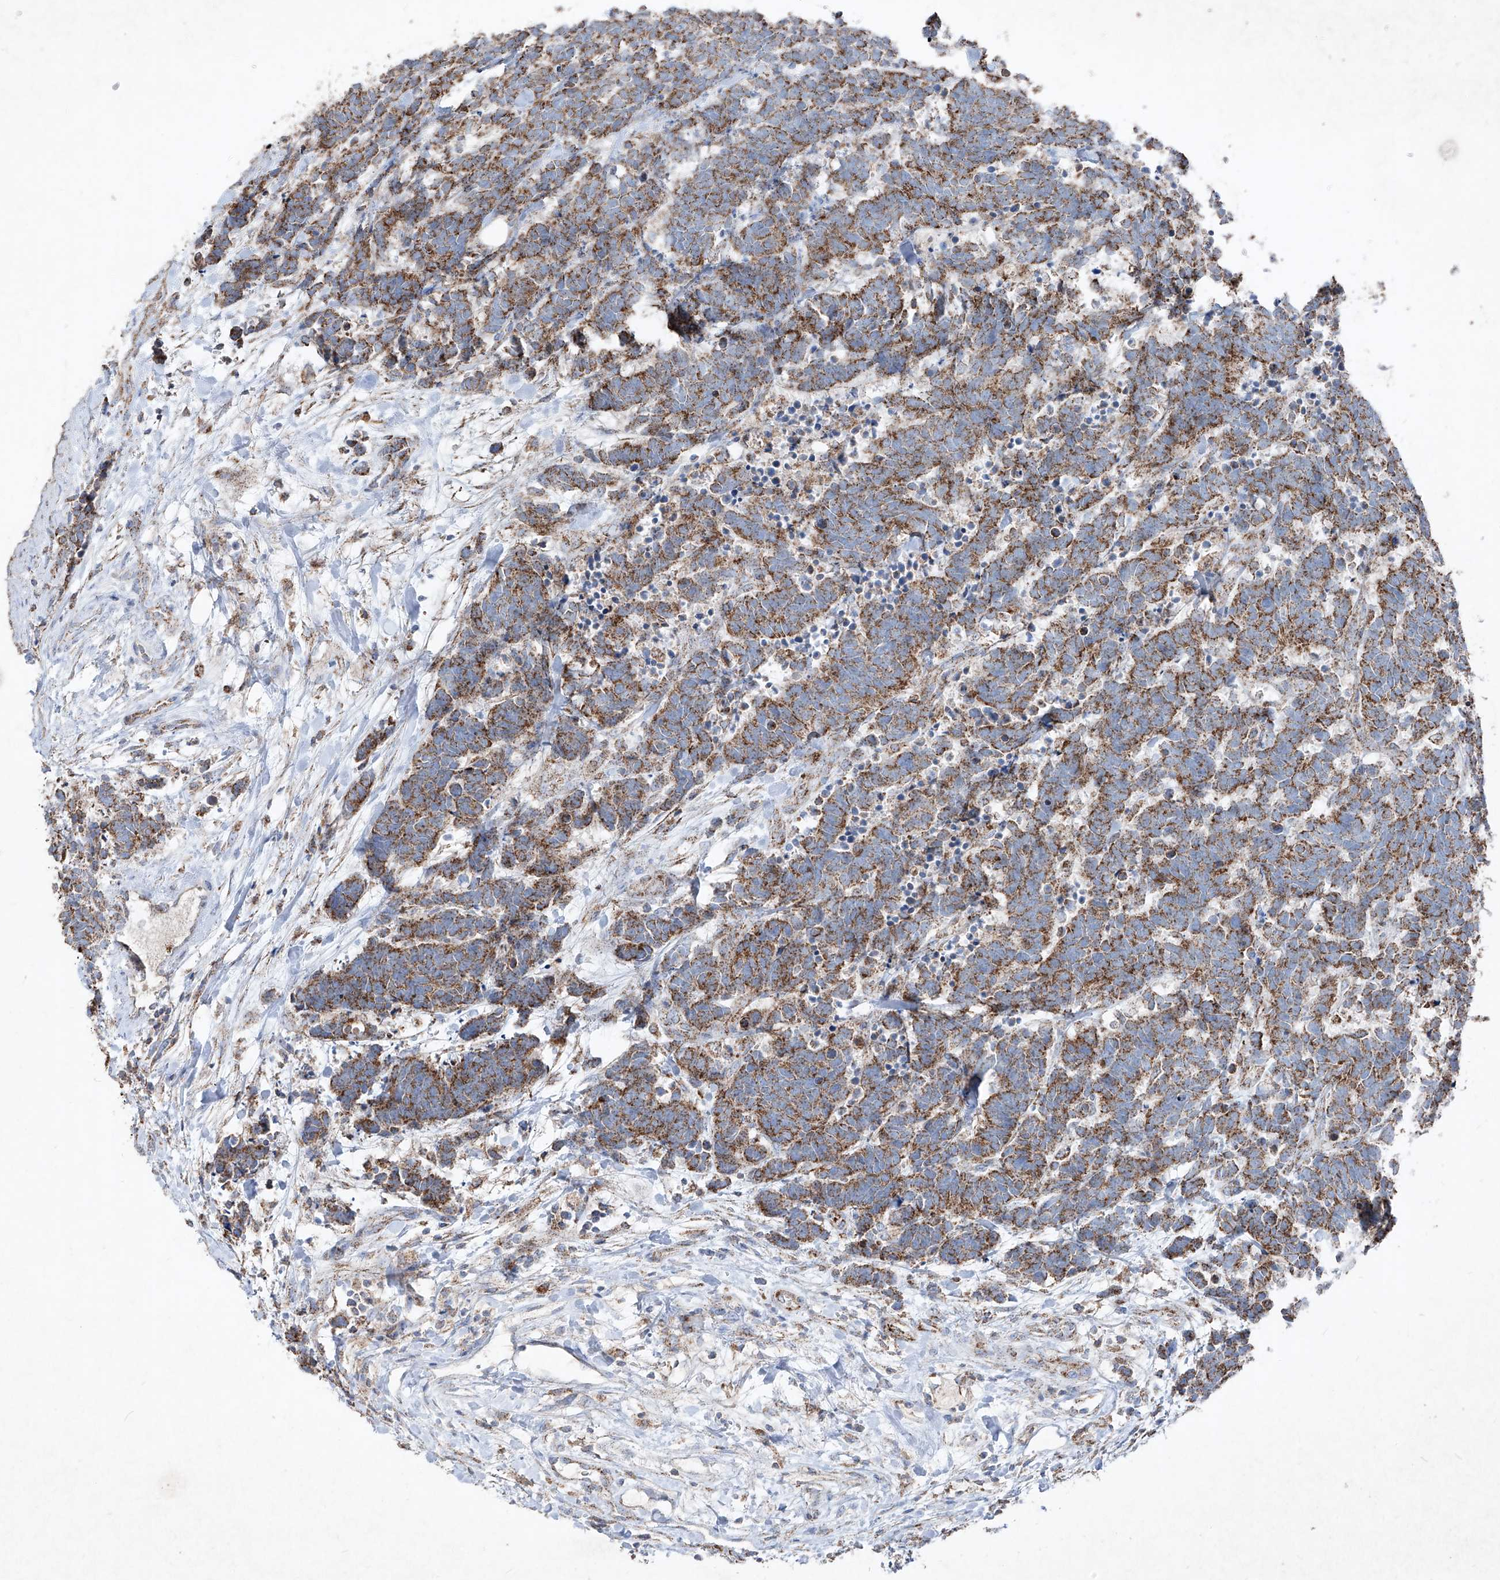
{"staining": {"intensity": "moderate", "quantity": ">75%", "location": "cytoplasmic/membranous"}, "tissue": "carcinoid", "cell_type": "Tumor cells", "image_type": "cancer", "snomed": [{"axis": "morphology", "description": "Carcinoma, NOS"}, {"axis": "morphology", "description": "Carcinoid, malignant, NOS"}, {"axis": "topography", "description": "Urinary bladder"}], "caption": "Carcinoid (malignant) stained with a protein marker exhibits moderate staining in tumor cells.", "gene": "ABCD3", "patient": {"sex": "male", "age": 57}}